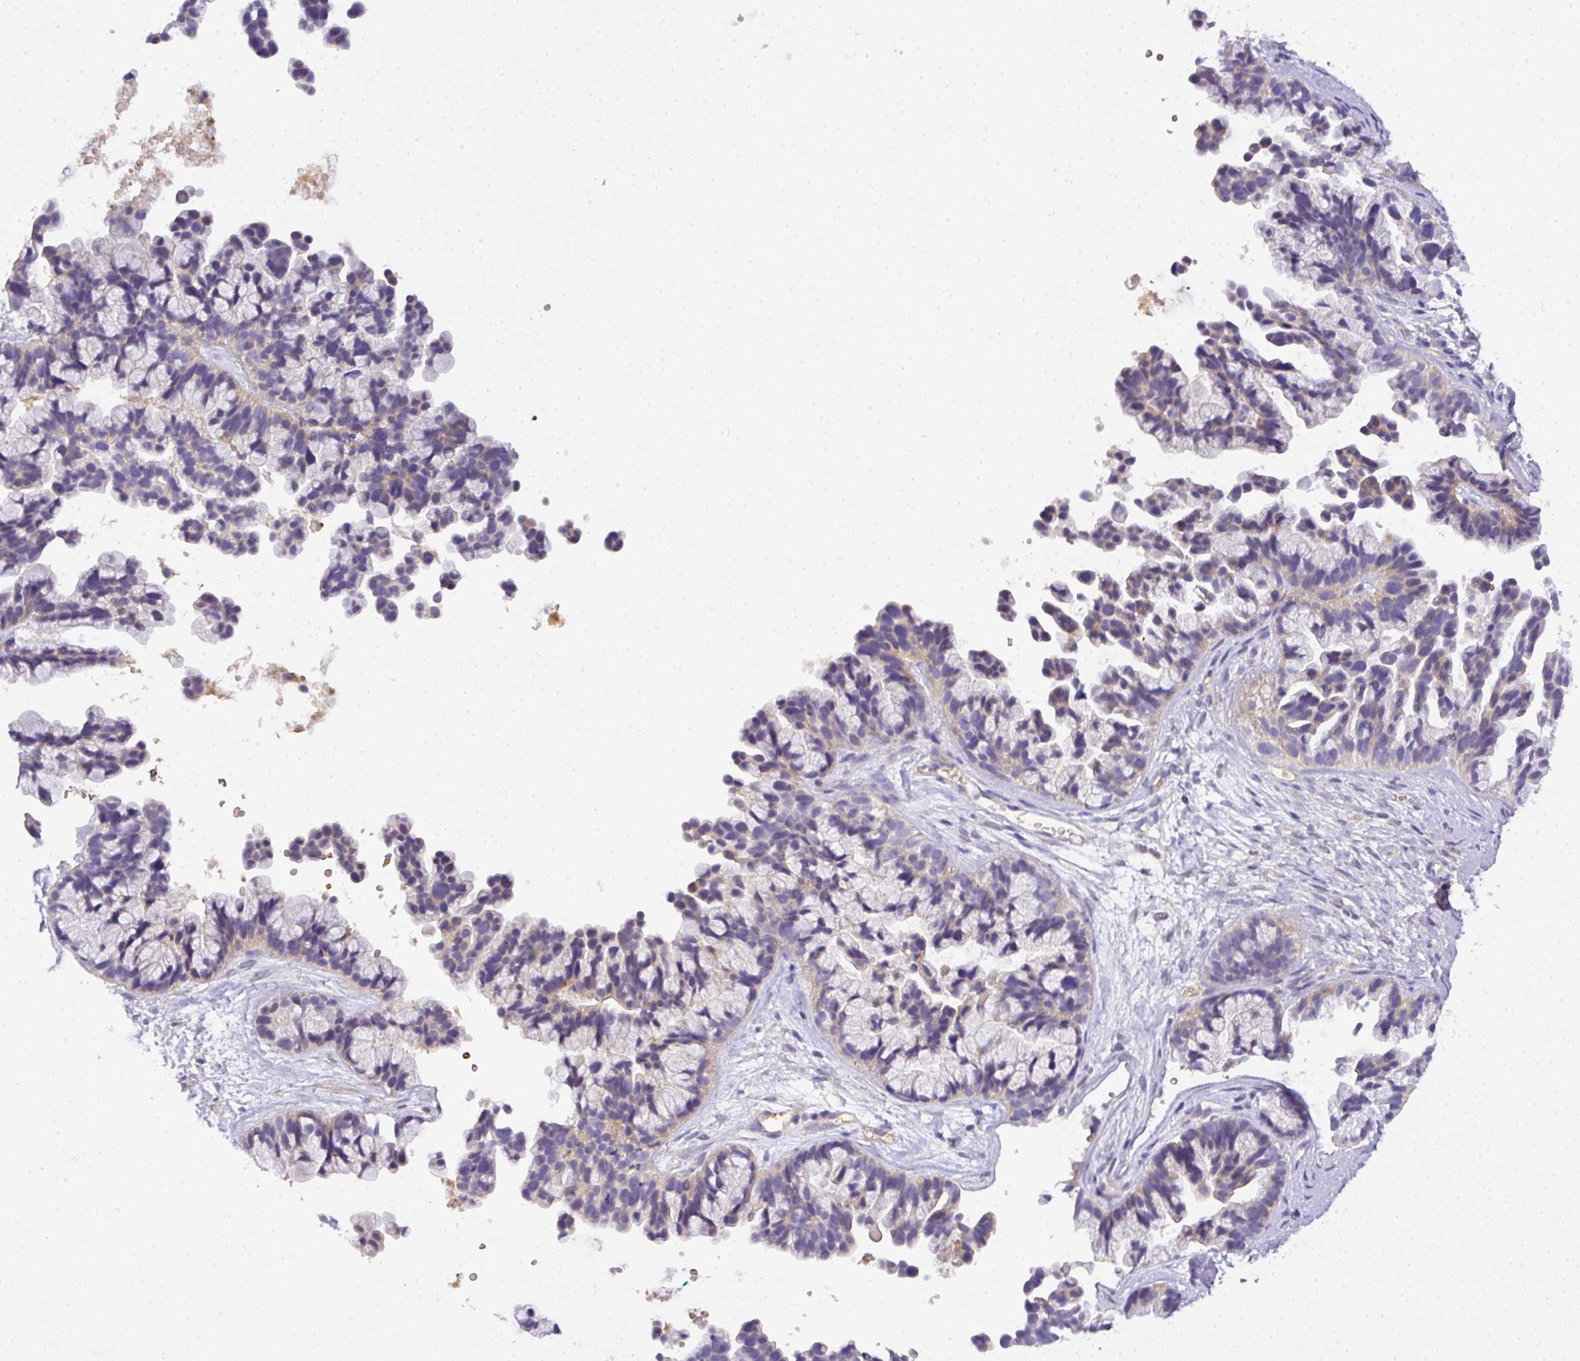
{"staining": {"intensity": "negative", "quantity": "none", "location": "none"}, "tissue": "ovarian cancer", "cell_type": "Tumor cells", "image_type": "cancer", "snomed": [{"axis": "morphology", "description": "Cystadenocarcinoma, serous, NOS"}, {"axis": "topography", "description": "Ovary"}], "caption": "Ovarian cancer (serous cystadenocarcinoma) stained for a protein using IHC reveals no expression tumor cells.", "gene": "ADH5", "patient": {"sex": "female", "age": 56}}